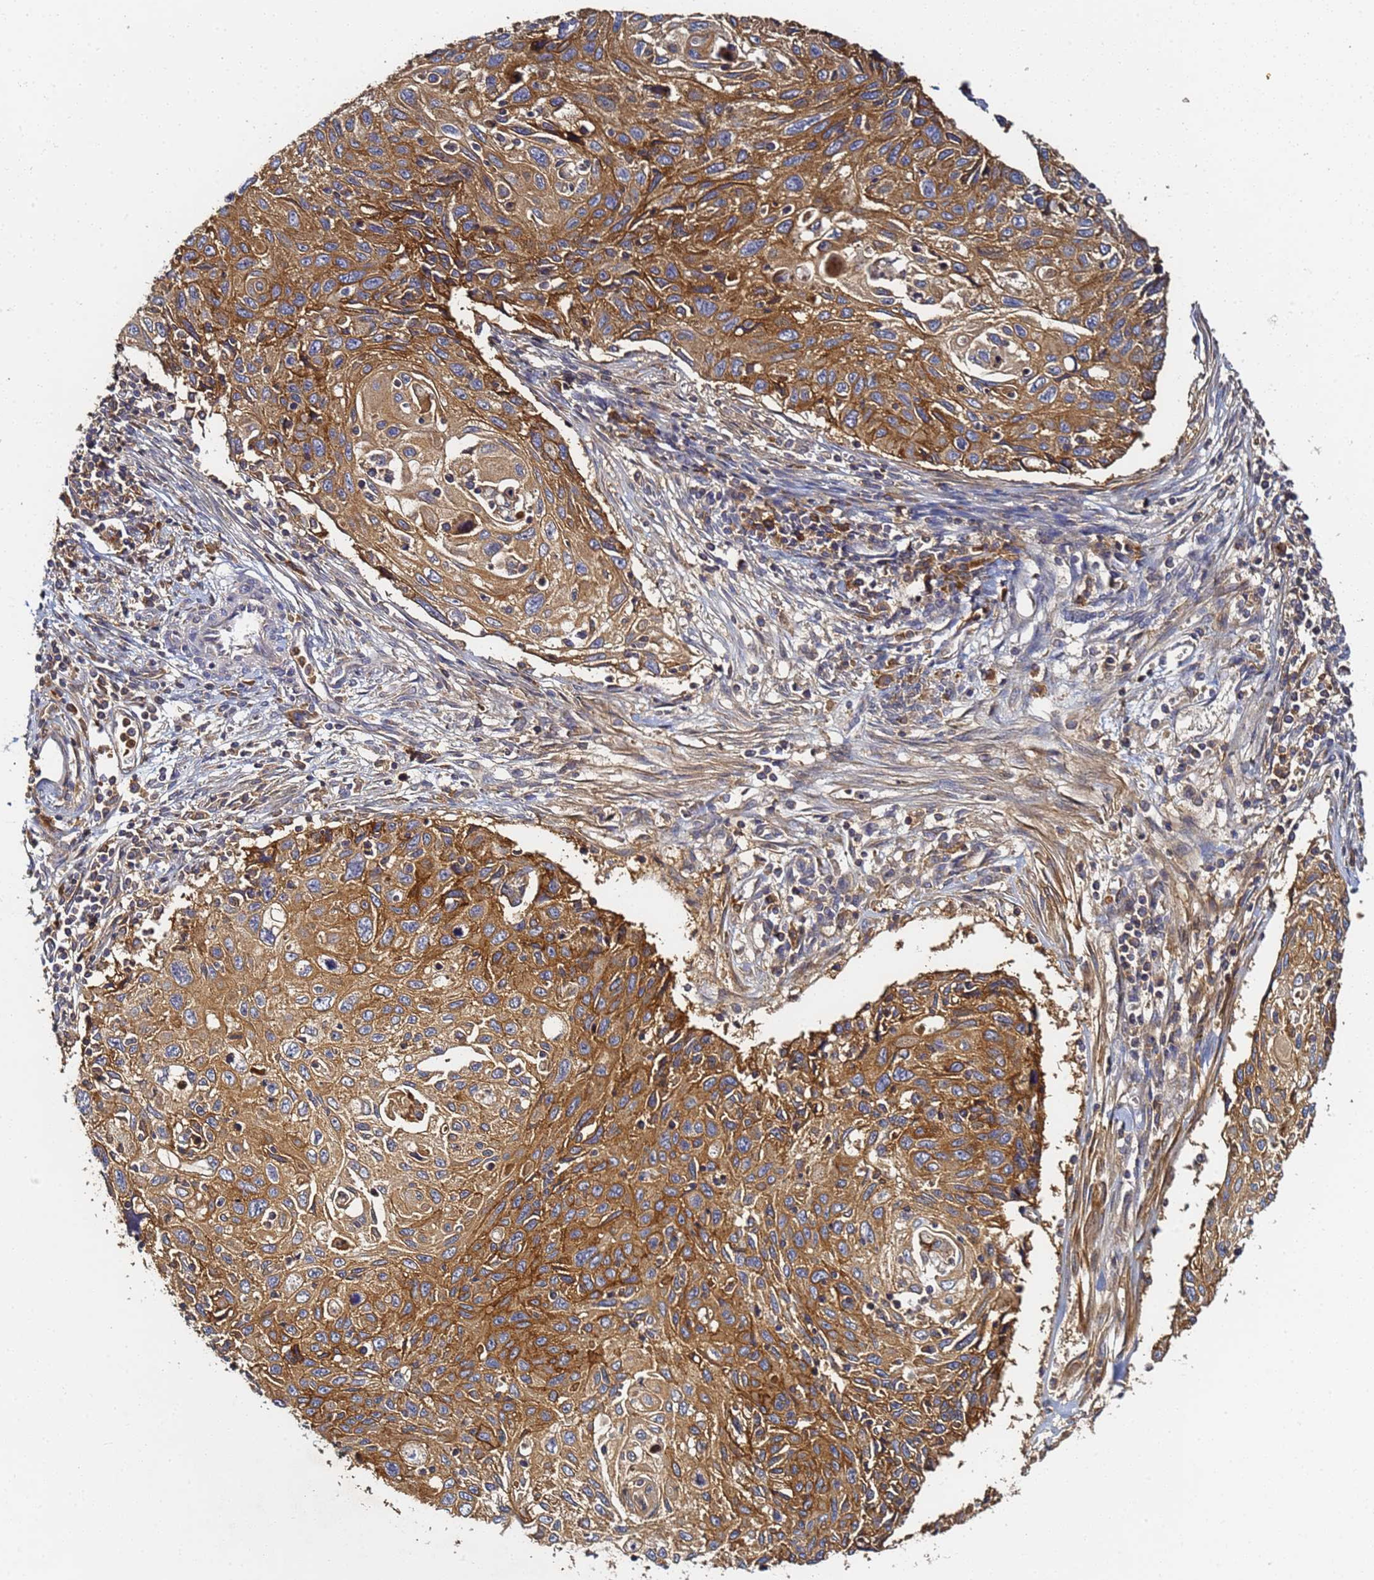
{"staining": {"intensity": "moderate", "quantity": ">75%", "location": "cytoplasmic/membranous"}, "tissue": "cervical cancer", "cell_type": "Tumor cells", "image_type": "cancer", "snomed": [{"axis": "morphology", "description": "Squamous cell carcinoma, NOS"}, {"axis": "topography", "description": "Cervix"}], "caption": "Protein staining by immunohistochemistry (IHC) reveals moderate cytoplasmic/membranous expression in about >75% of tumor cells in squamous cell carcinoma (cervical).", "gene": "LRRC69", "patient": {"sex": "female", "age": 70}}